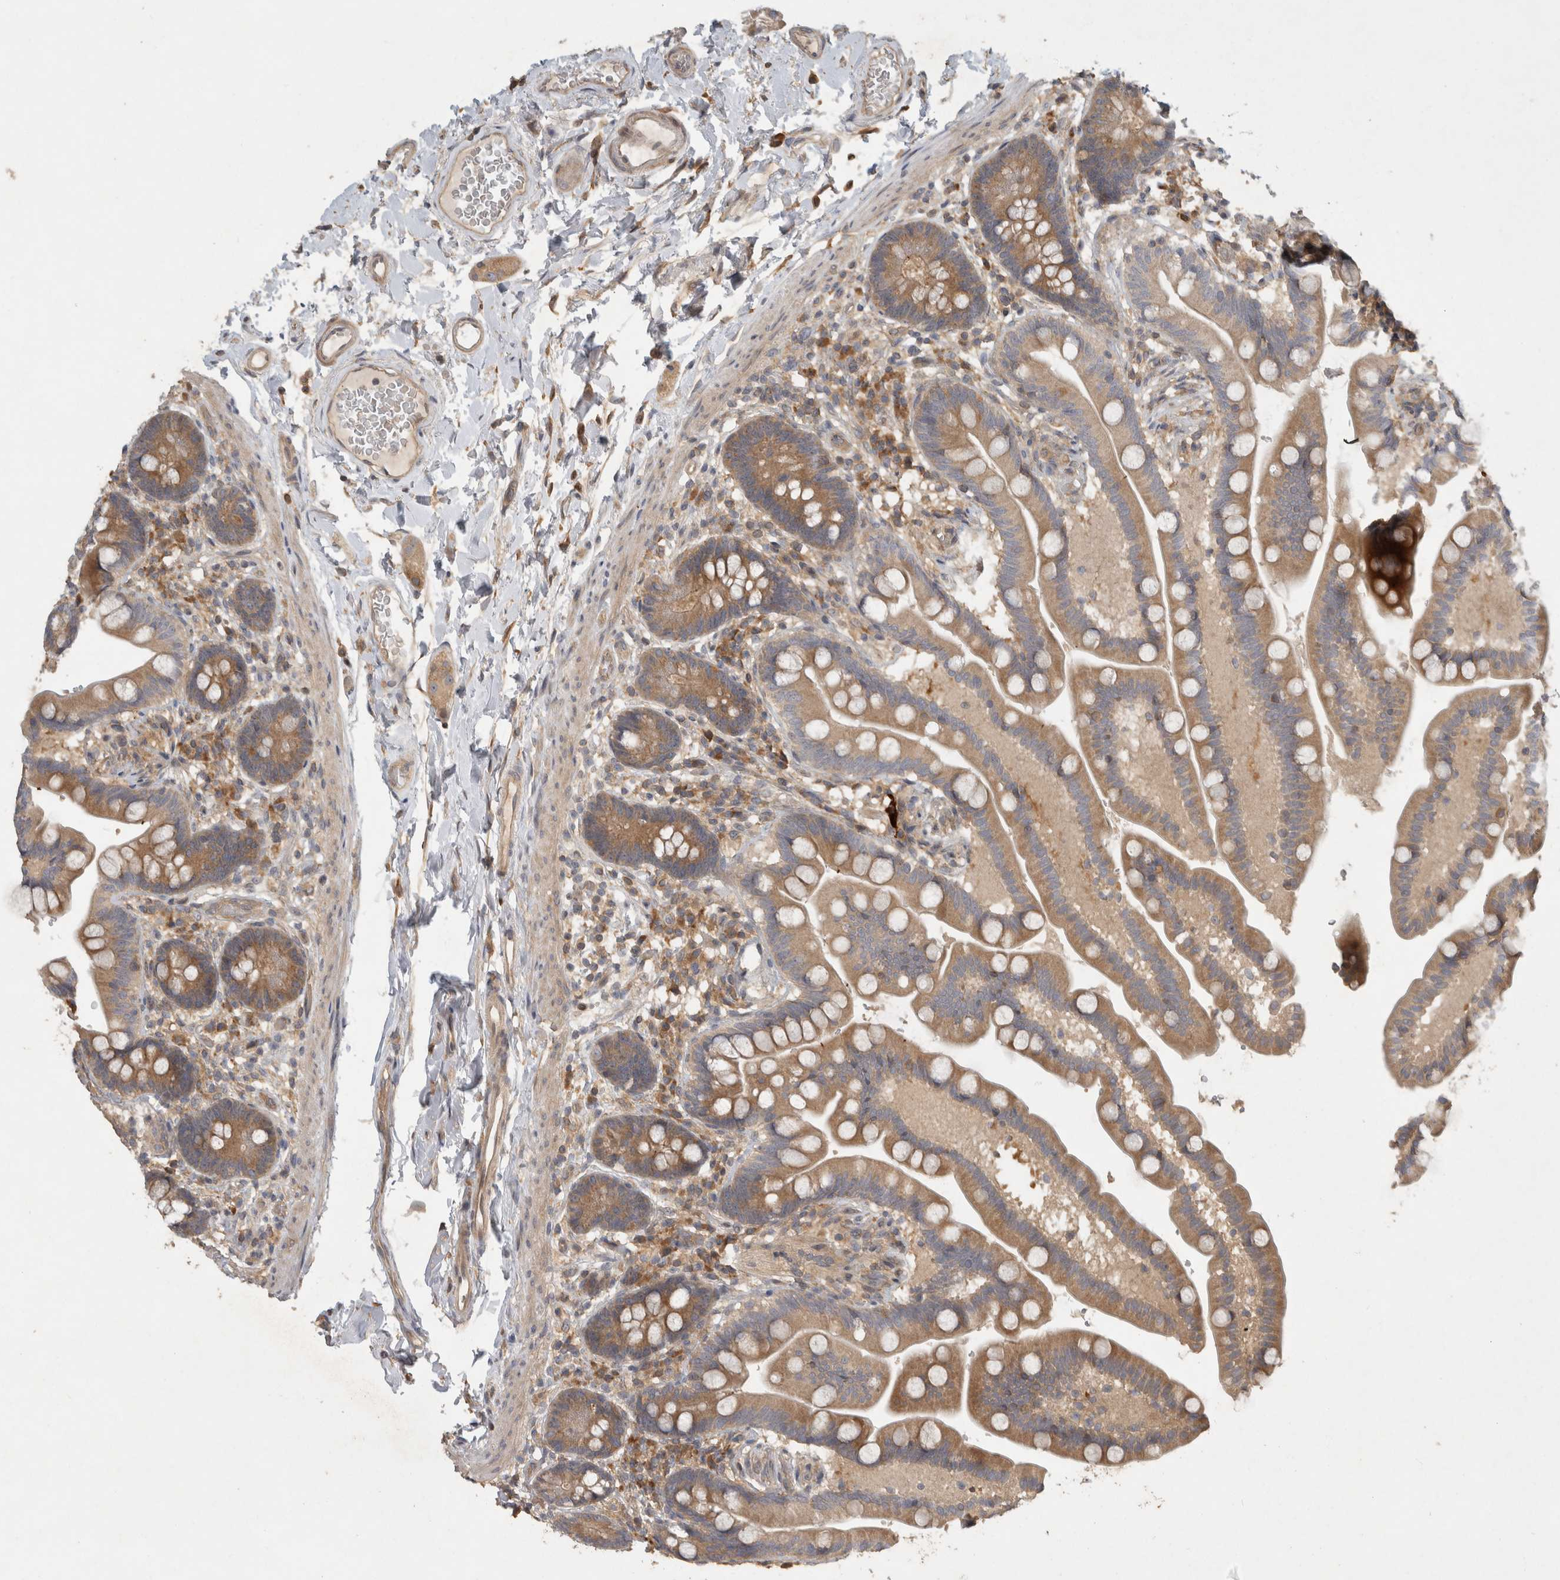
{"staining": {"intensity": "moderate", "quantity": ">75%", "location": "cytoplasmic/membranous"}, "tissue": "colon", "cell_type": "Endothelial cells", "image_type": "normal", "snomed": [{"axis": "morphology", "description": "Normal tissue, NOS"}, {"axis": "topography", "description": "Smooth muscle"}, {"axis": "topography", "description": "Colon"}], "caption": "A micrograph showing moderate cytoplasmic/membranous positivity in about >75% of endothelial cells in unremarkable colon, as visualized by brown immunohistochemical staining.", "gene": "VEPH1", "patient": {"sex": "male", "age": 73}}